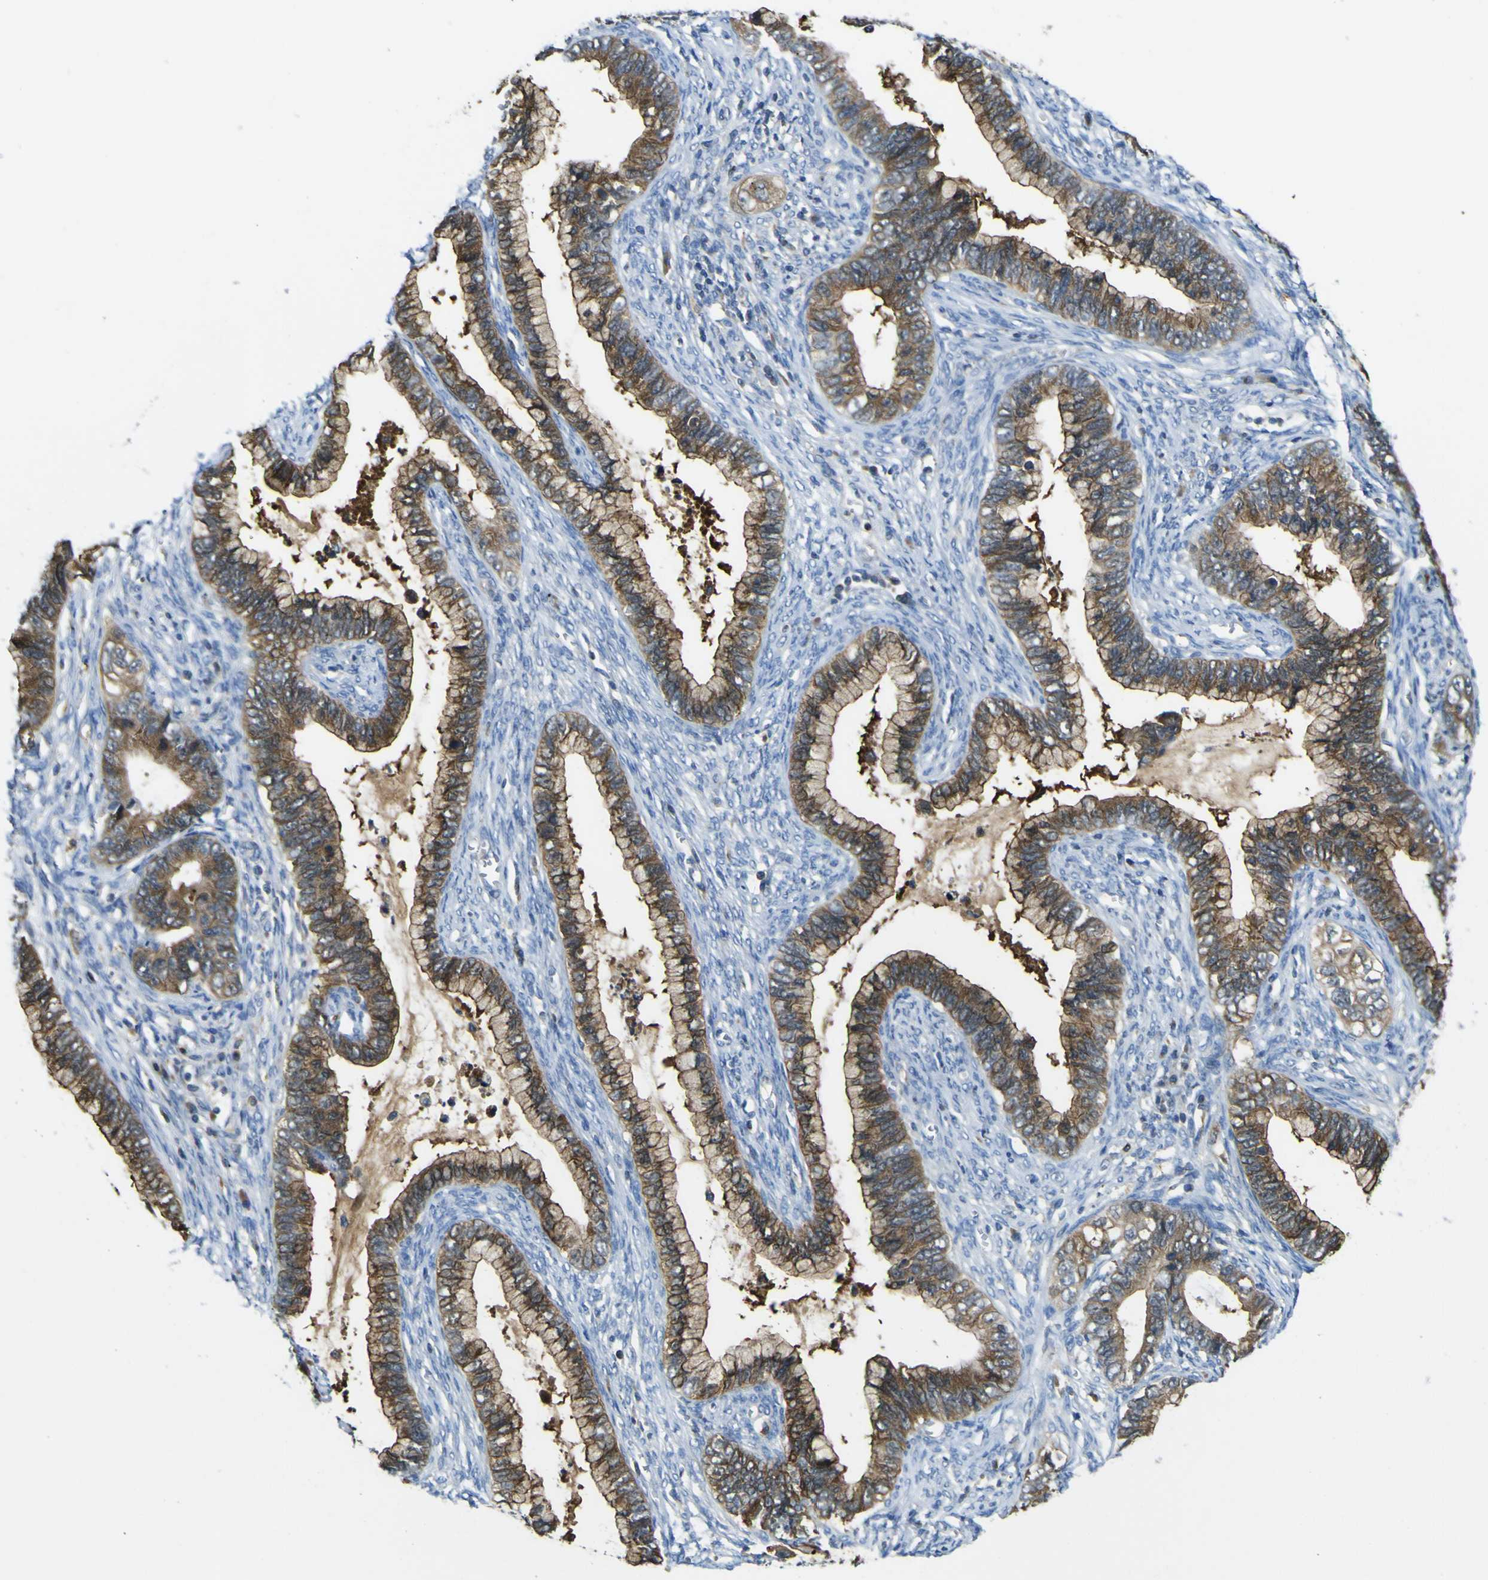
{"staining": {"intensity": "strong", "quantity": ">75%", "location": "cytoplasmic/membranous"}, "tissue": "cervical cancer", "cell_type": "Tumor cells", "image_type": "cancer", "snomed": [{"axis": "morphology", "description": "Adenocarcinoma, NOS"}, {"axis": "topography", "description": "Cervix"}], "caption": "This histopathology image shows adenocarcinoma (cervical) stained with immunohistochemistry (IHC) to label a protein in brown. The cytoplasmic/membranous of tumor cells show strong positivity for the protein. Nuclei are counter-stained blue.", "gene": "EML2", "patient": {"sex": "female", "age": 44}}